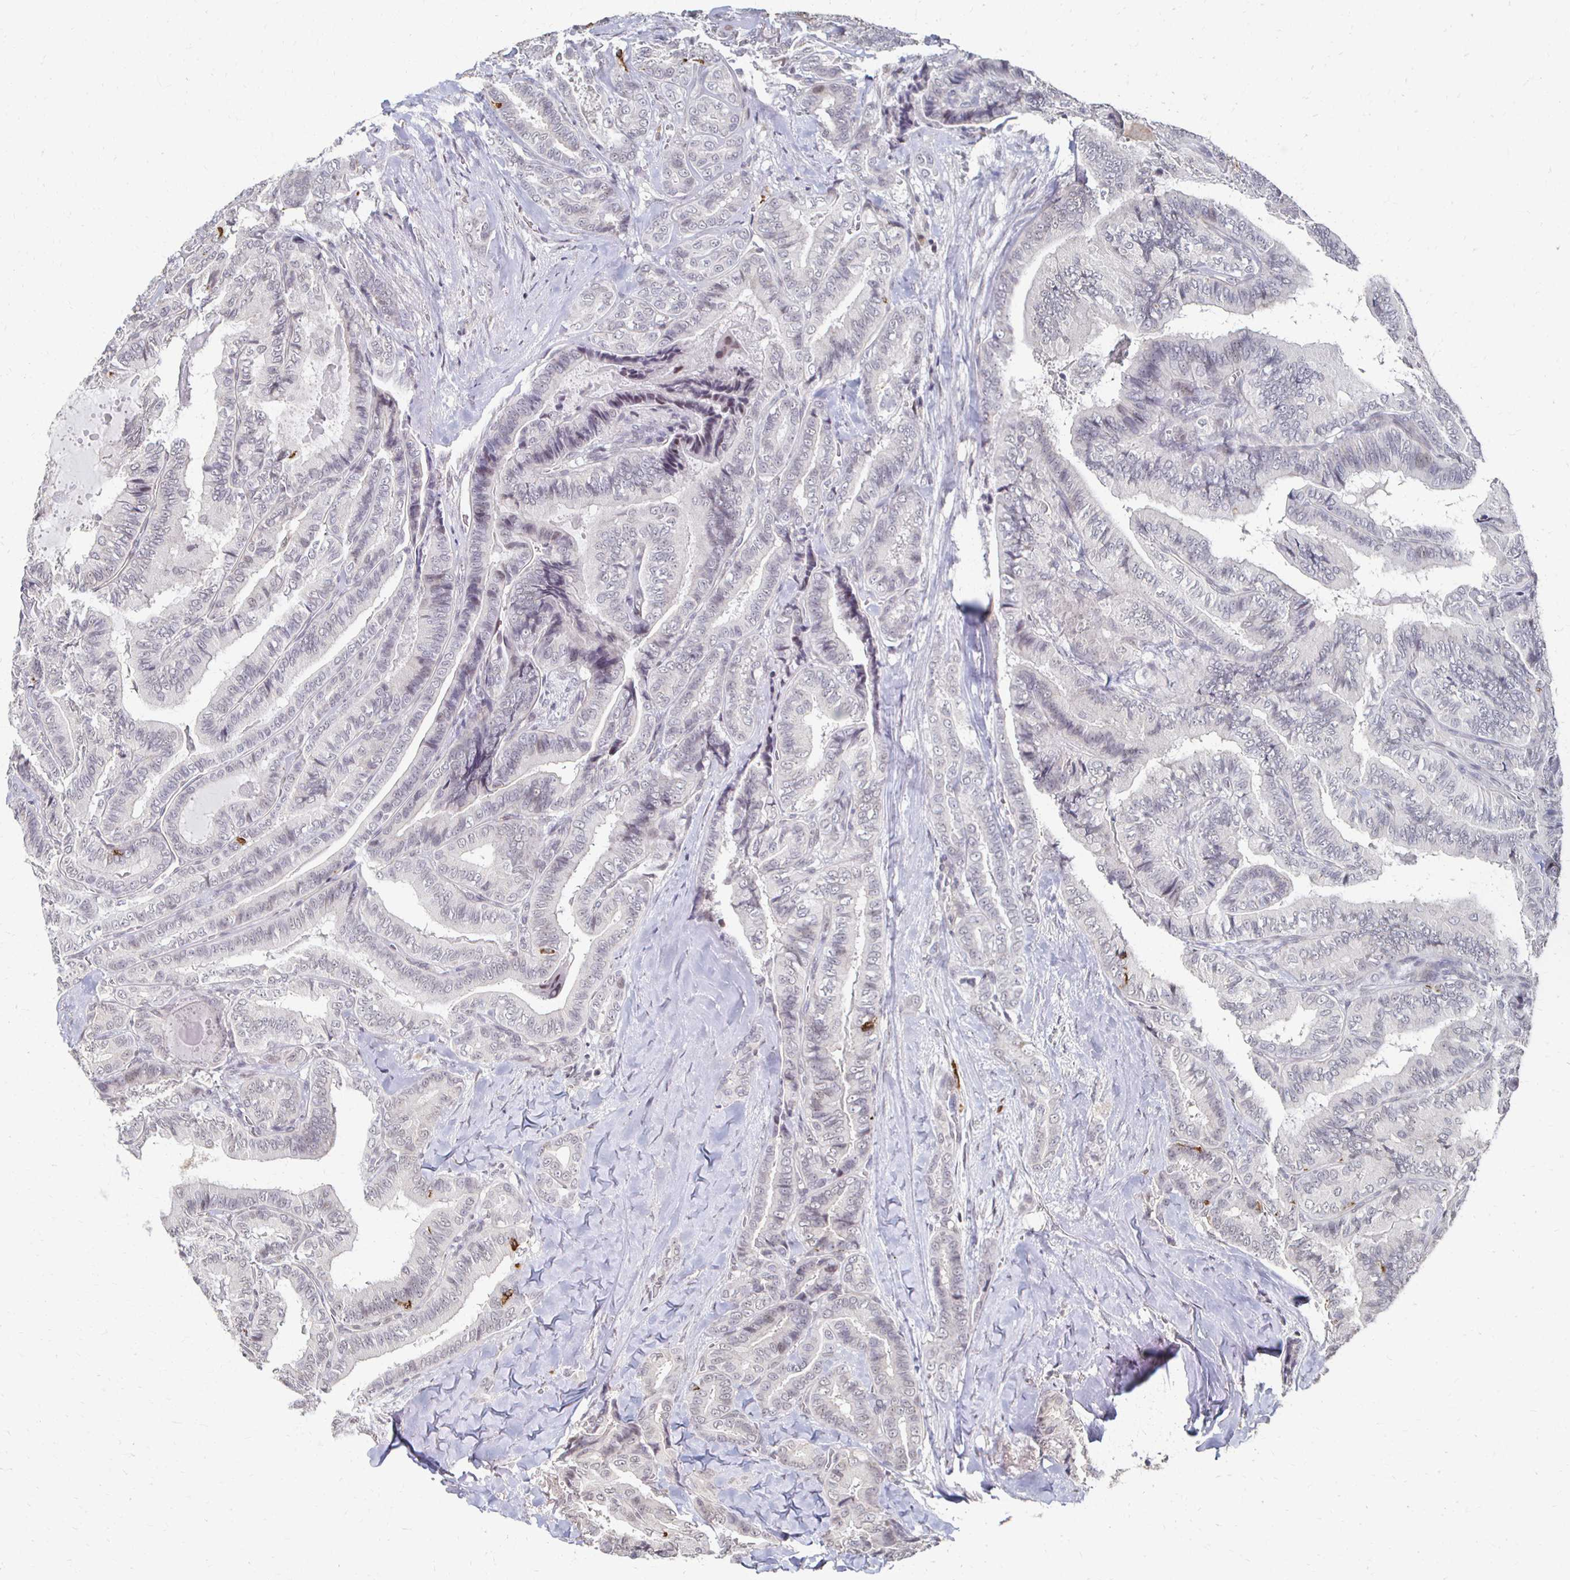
{"staining": {"intensity": "negative", "quantity": "none", "location": "none"}, "tissue": "thyroid cancer", "cell_type": "Tumor cells", "image_type": "cancer", "snomed": [{"axis": "morphology", "description": "Papillary adenocarcinoma, NOS"}, {"axis": "topography", "description": "Thyroid gland"}], "caption": "Thyroid cancer (papillary adenocarcinoma) was stained to show a protein in brown. There is no significant expression in tumor cells. (Stains: DAB immunohistochemistry with hematoxylin counter stain, Microscopy: brightfield microscopy at high magnification).", "gene": "DAB1", "patient": {"sex": "male", "age": 61}}